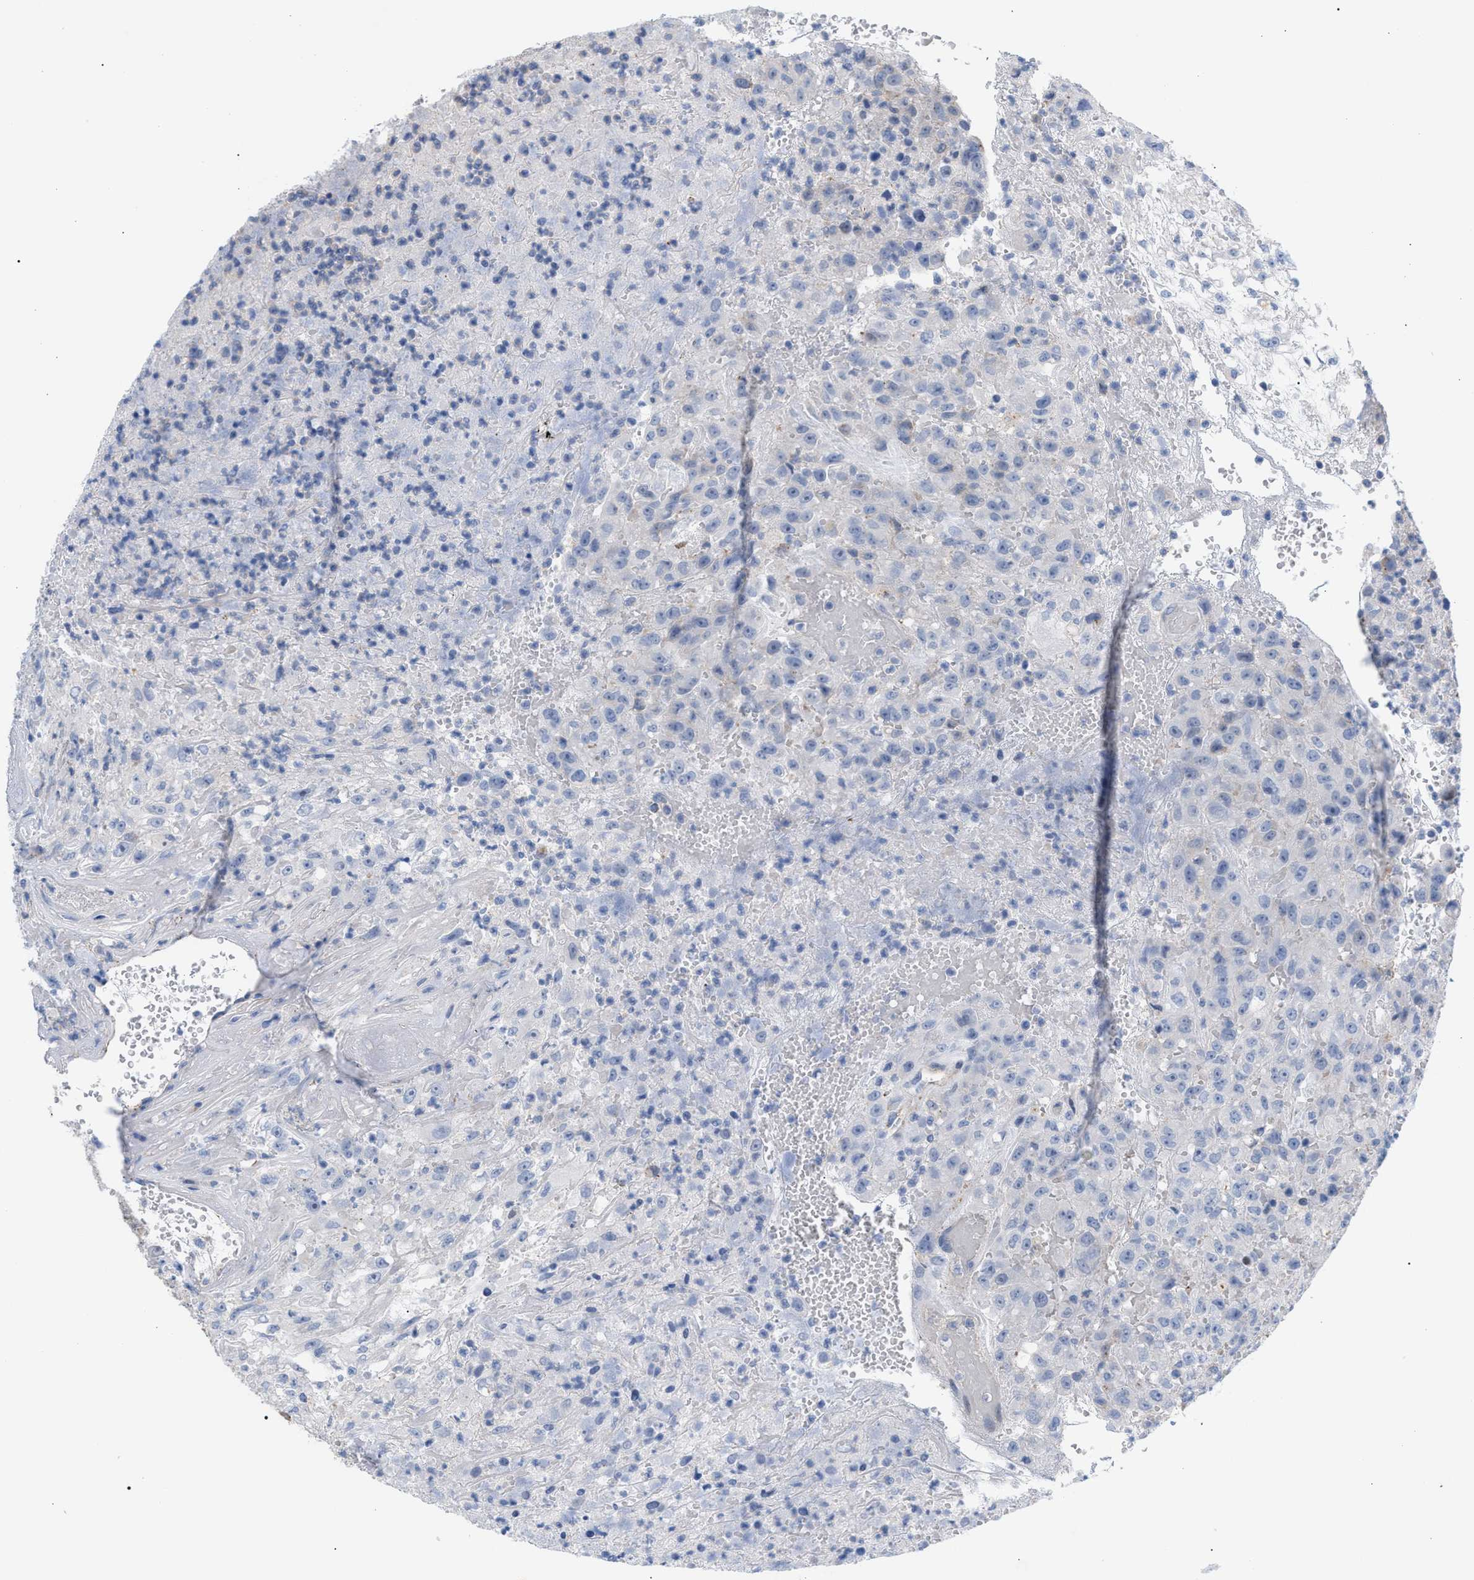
{"staining": {"intensity": "negative", "quantity": "none", "location": "none"}, "tissue": "urothelial cancer", "cell_type": "Tumor cells", "image_type": "cancer", "snomed": [{"axis": "morphology", "description": "Urothelial carcinoma, High grade"}, {"axis": "topography", "description": "Urinary bladder"}], "caption": "Tumor cells show no significant expression in urothelial cancer.", "gene": "MBTD1", "patient": {"sex": "male", "age": 46}}